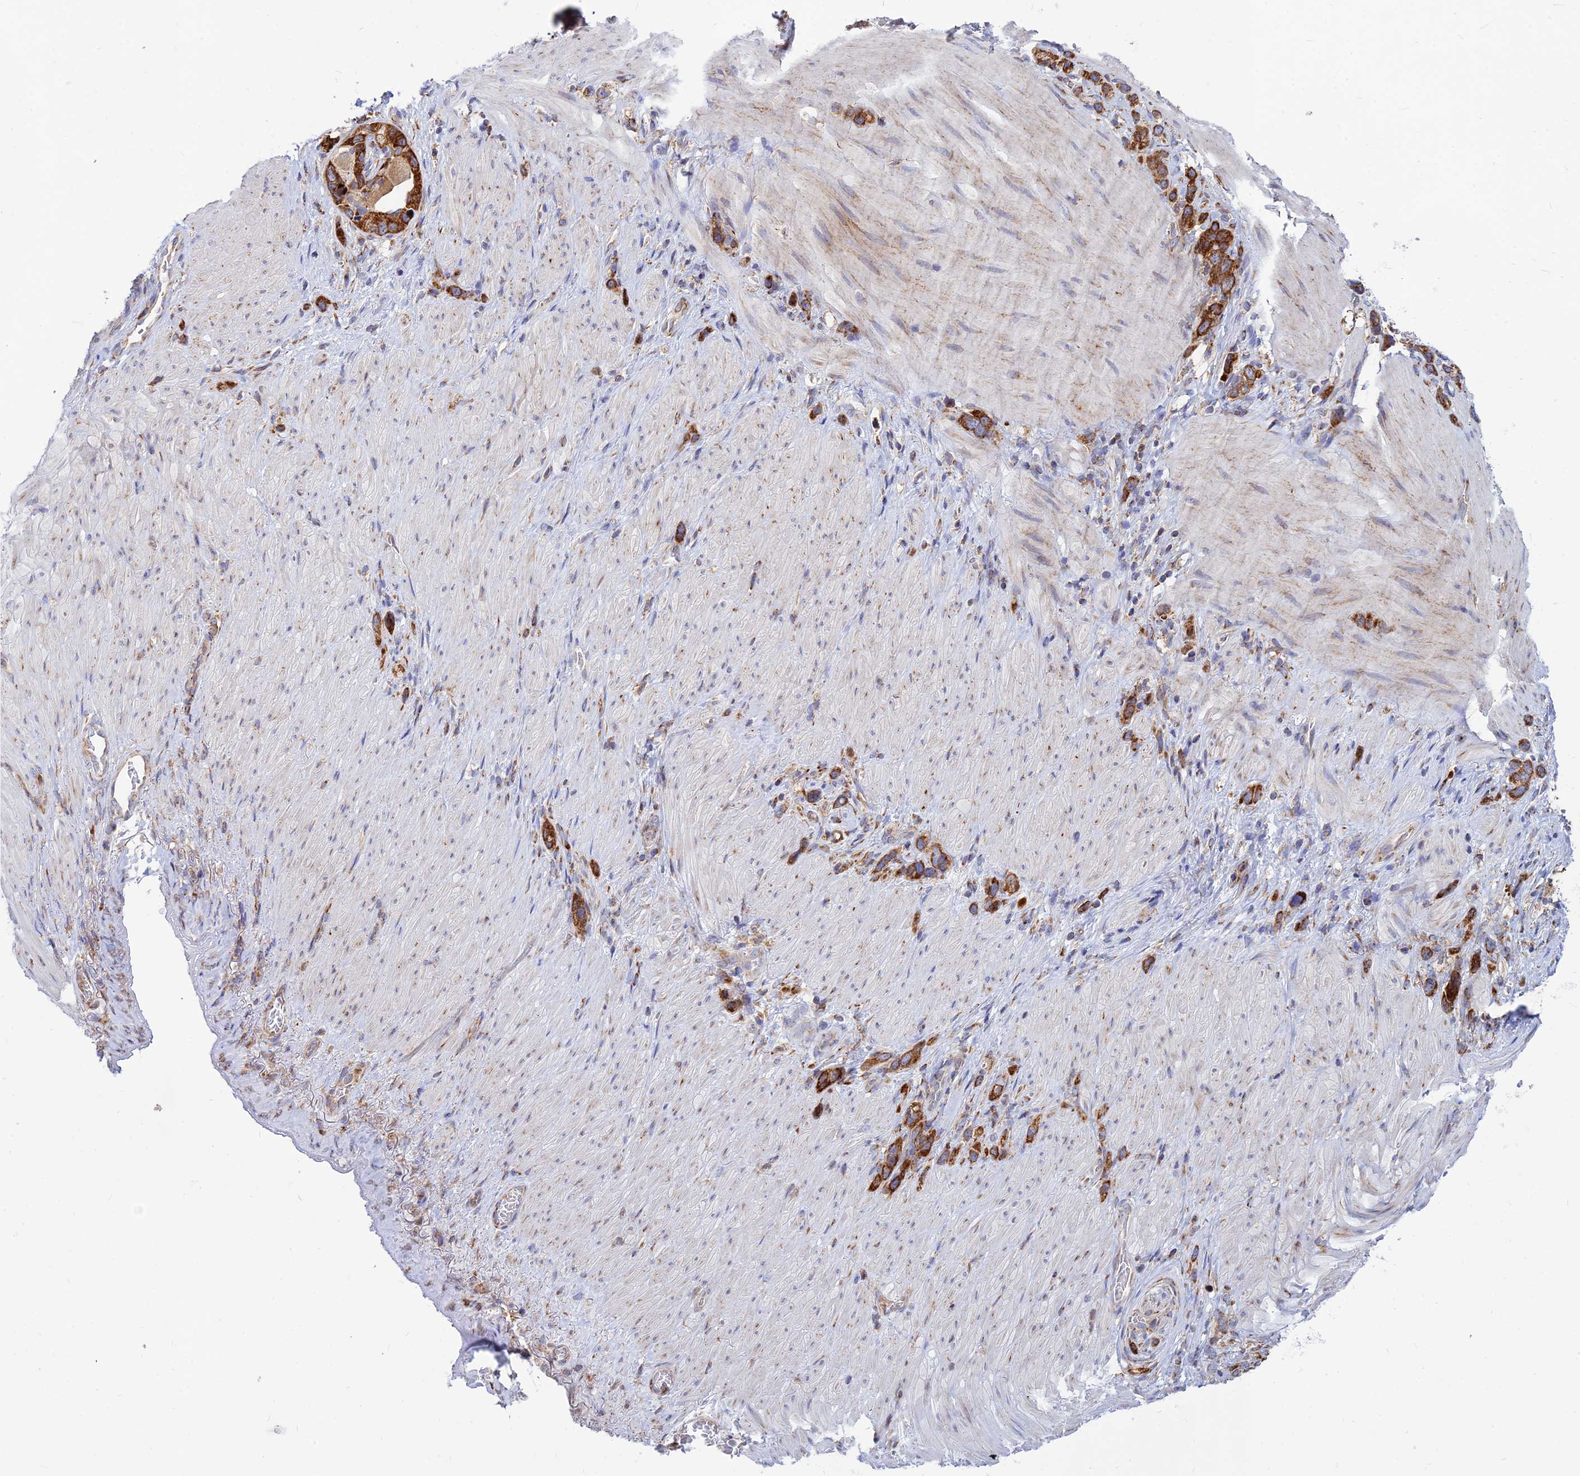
{"staining": {"intensity": "strong", "quantity": ">75%", "location": "cytoplasmic/membranous"}, "tissue": "stomach cancer", "cell_type": "Tumor cells", "image_type": "cancer", "snomed": [{"axis": "morphology", "description": "Adenocarcinoma, NOS"}, {"axis": "topography", "description": "Stomach"}], "caption": "Human stomach adenocarcinoma stained for a protein (brown) exhibits strong cytoplasmic/membranous positive positivity in about >75% of tumor cells.", "gene": "CCT6B", "patient": {"sex": "female", "age": 65}}